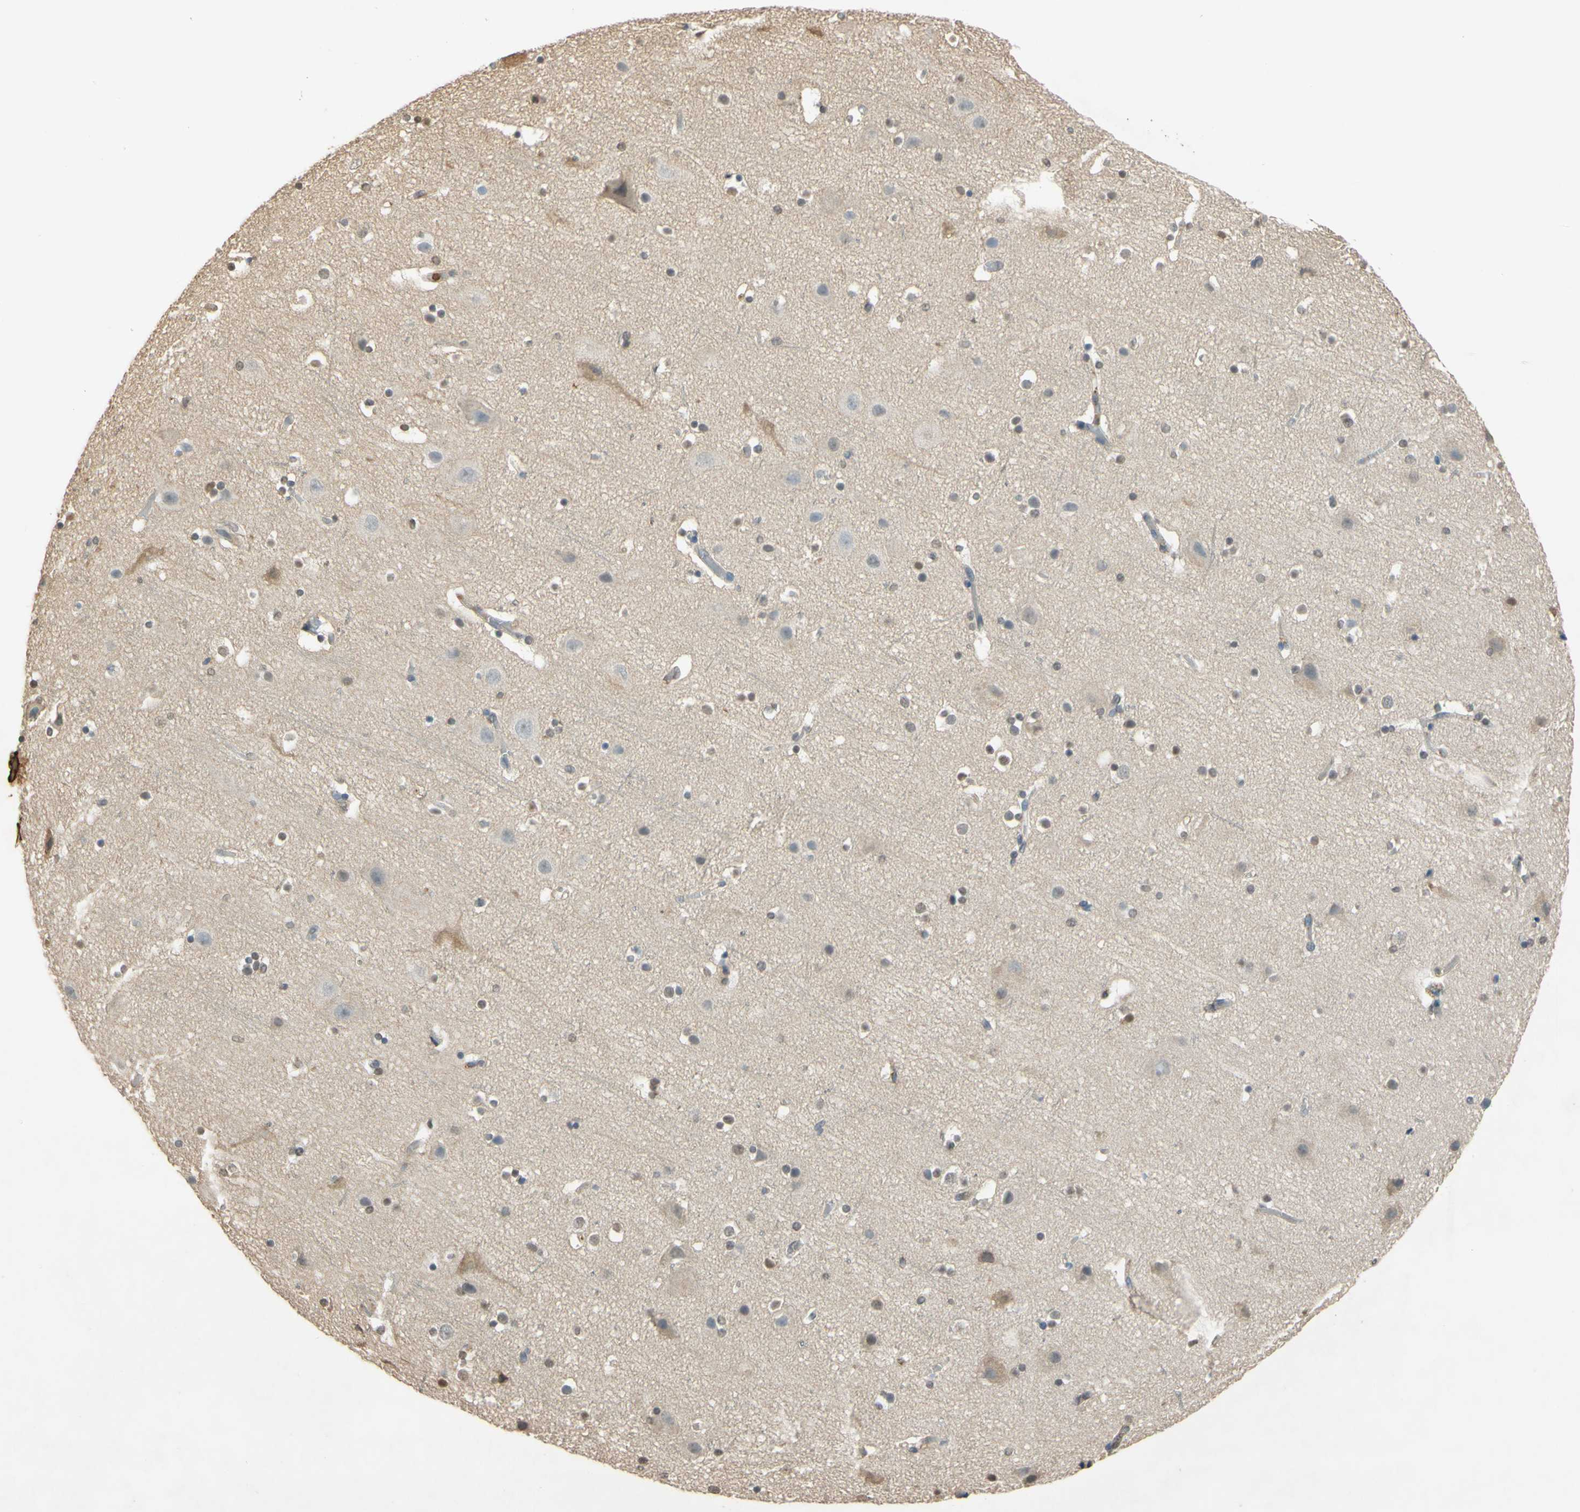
{"staining": {"intensity": "negative", "quantity": "none", "location": "none"}, "tissue": "cerebral cortex", "cell_type": "Endothelial cells", "image_type": "normal", "snomed": [{"axis": "morphology", "description": "Normal tissue, NOS"}, {"axis": "topography", "description": "Cerebral cortex"}], "caption": "Endothelial cells show no significant expression in normal cerebral cortex. The staining was performed using DAB to visualize the protein expression in brown, while the nuclei were stained in blue with hematoxylin (Magnification: 20x).", "gene": "TIMP2", "patient": {"sex": "male", "age": 45}}